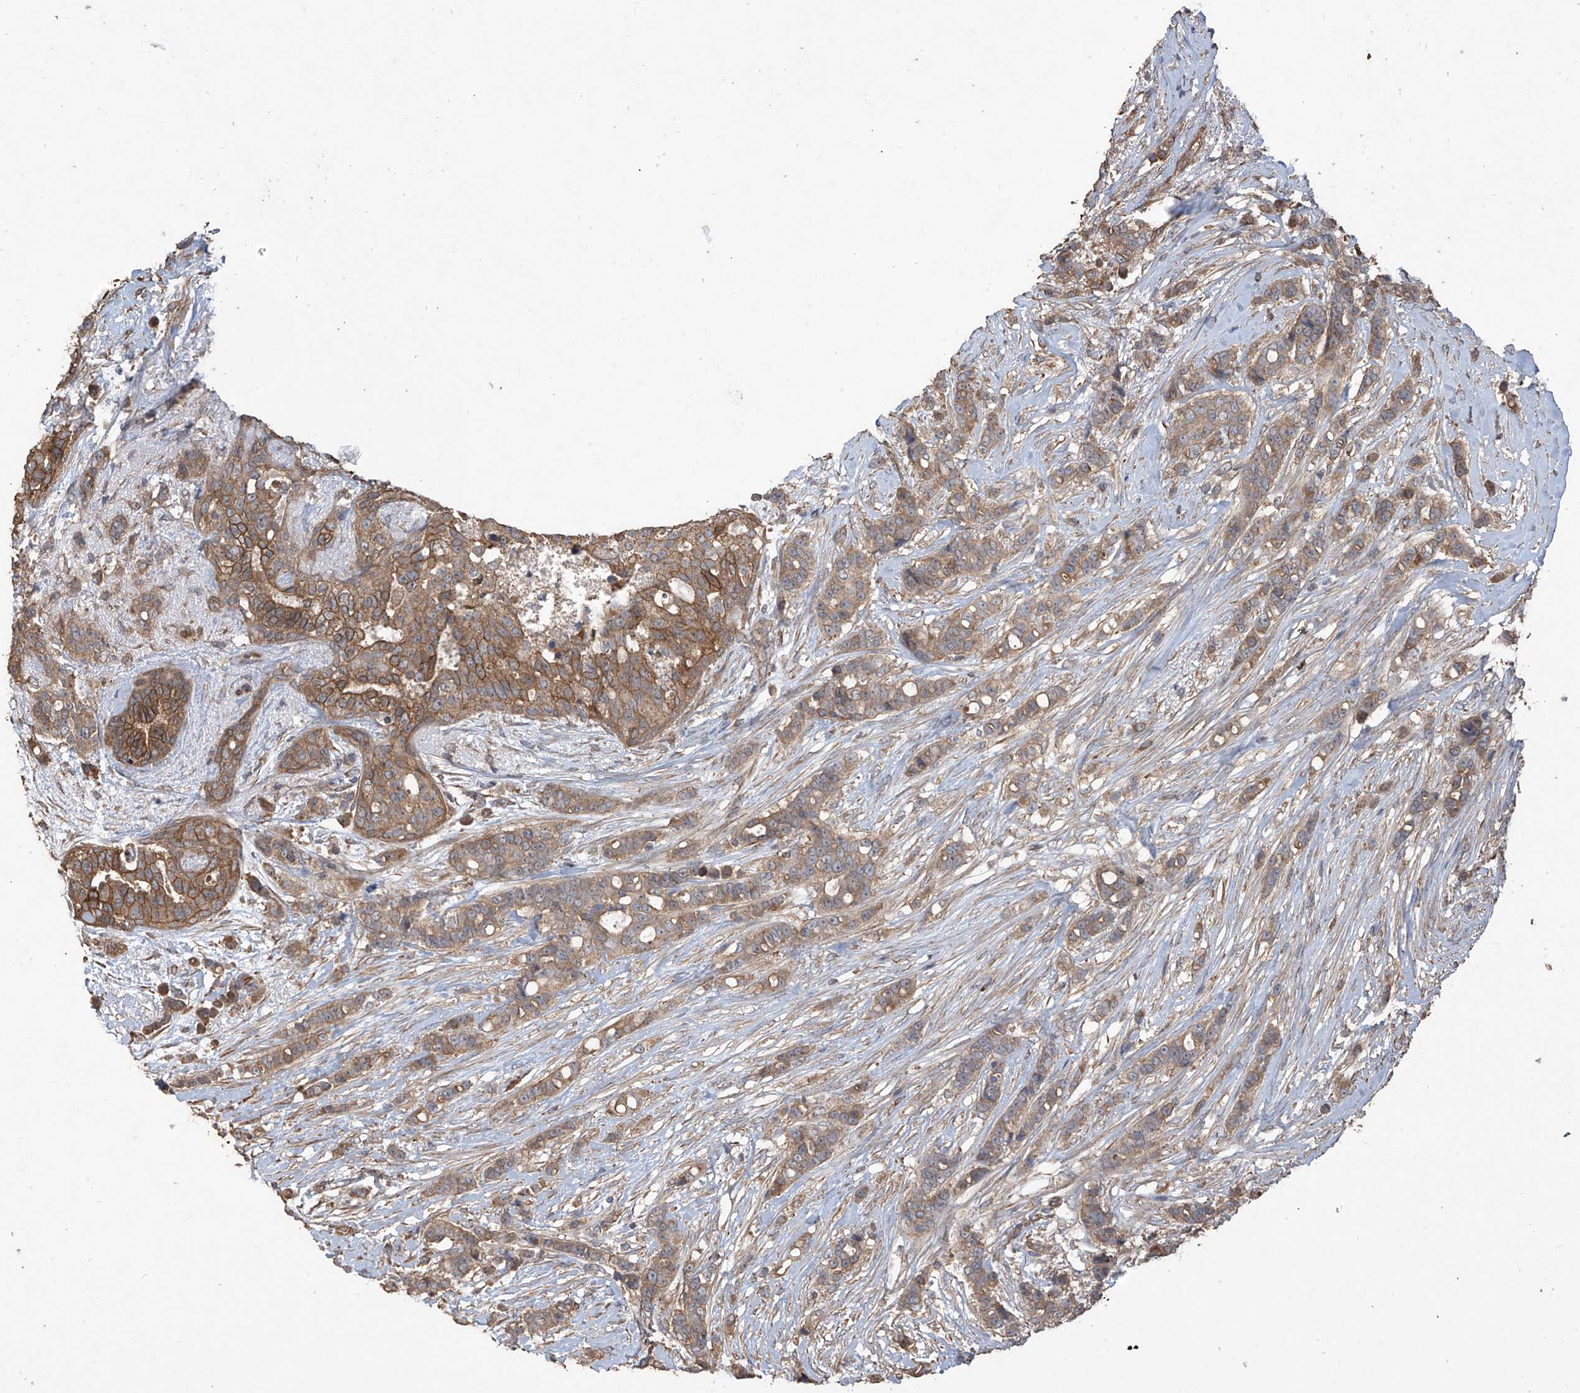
{"staining": {"intensity": "moderate", "quantity": ">75%", "location": "cytoplasmic/membranous"}, "tissue": "breast cancer", "cell_type": "Tumor cells", "image_type": "cancer", "snomed": [{"axis": "morphology", "description": "Lobular carcinoma"}, {"axis": "topography", "description": "Breast"}], "caption": "A histopathology image showing moderate cytoplasmic/membranous expression in about >75% of tumor cells in lobular carcinoma (breast), as visualized by brown immunohistochemical staining.", "gene": "AGBL5", "patient": {"sex": "female", "age": 51}}